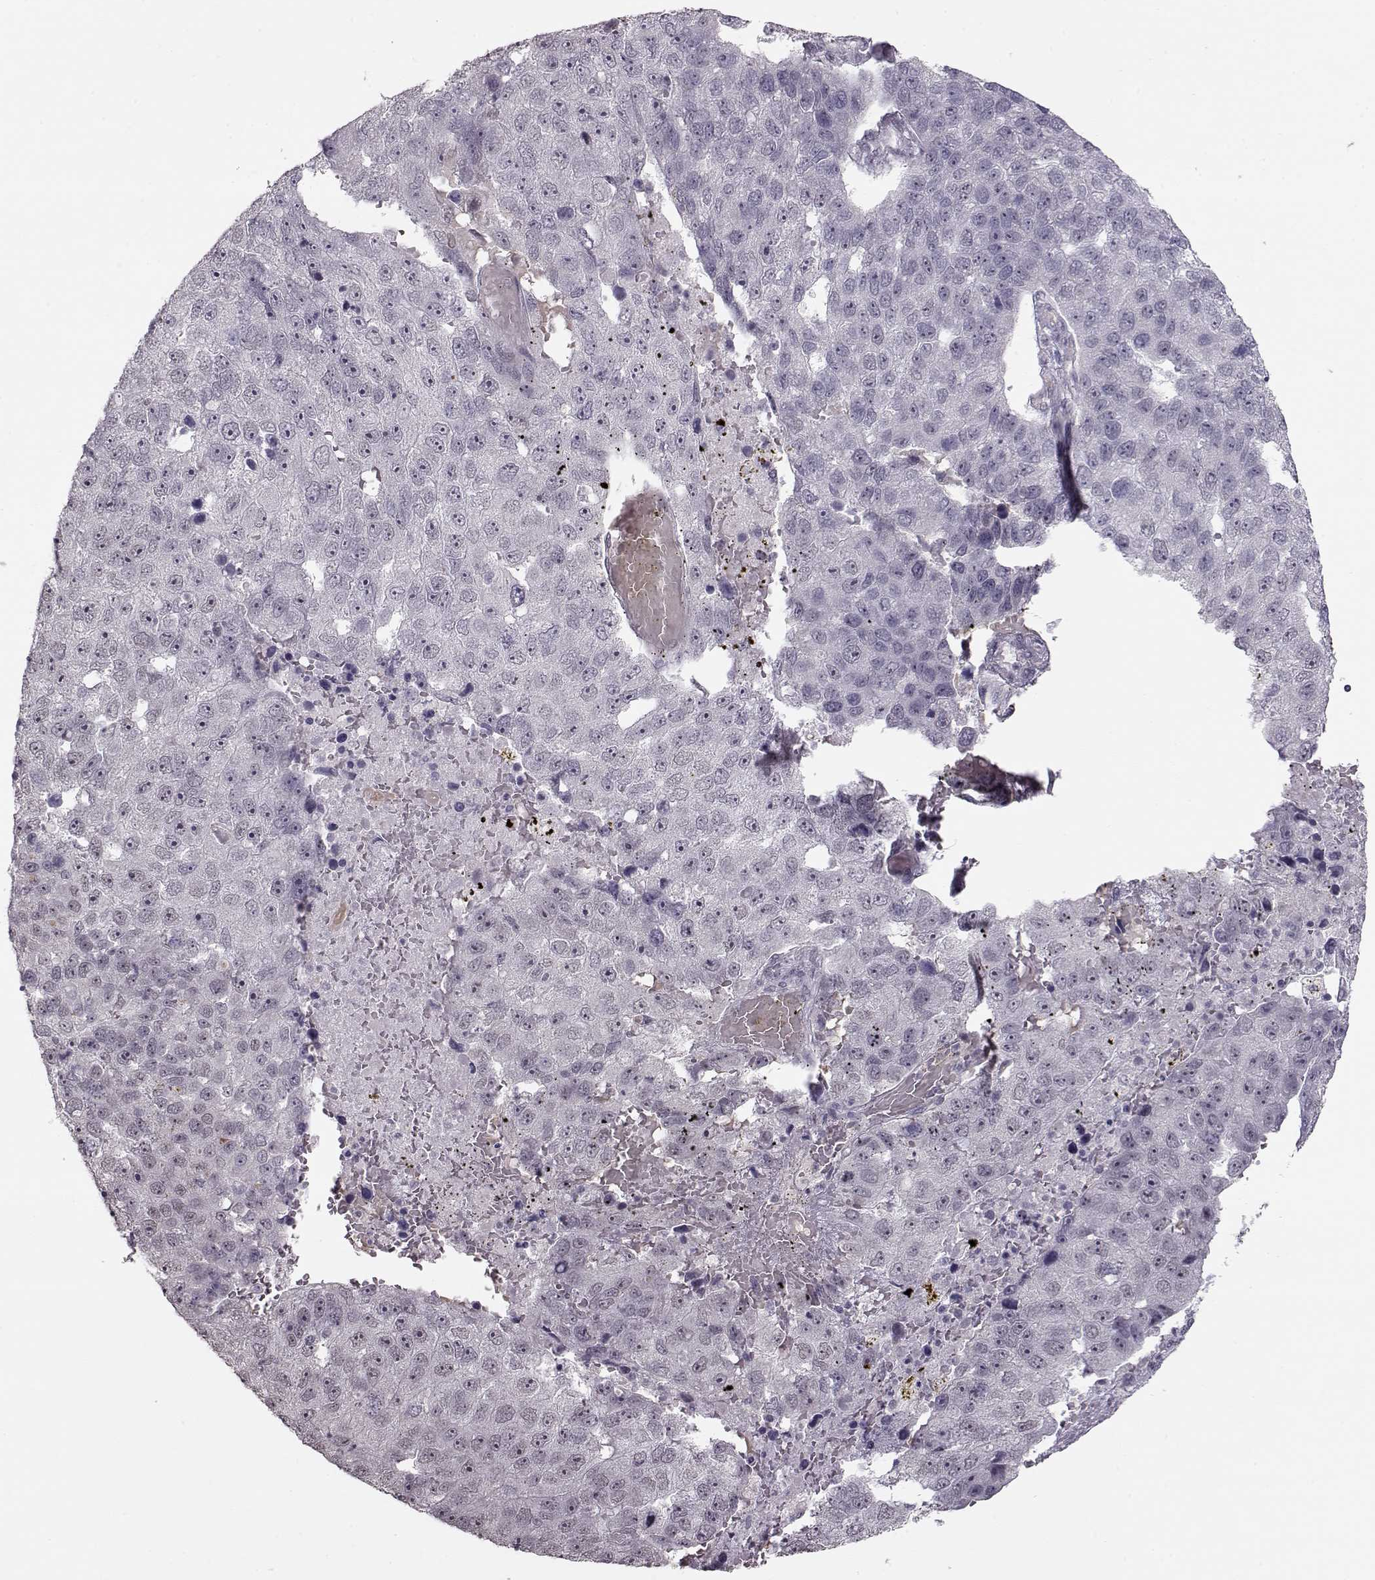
{"staining": {"intensity": "negative", "quantity": "none", "location": "none"}, "tissue": "pancreatic cancer", "cell_type": "Tumor cells", "image_type": "cancer", "snomed": [{"axis": "morphology", "description": "Adenocarcinoma, NOS"}, {"axis": "topography", "description": "Pancreas"}], "caption": "The micrograph shows no significant staining in tumor cells of pancreatic cancer.", "gene": "PCP4", "patient": {"sex": "female", "age": 61}}